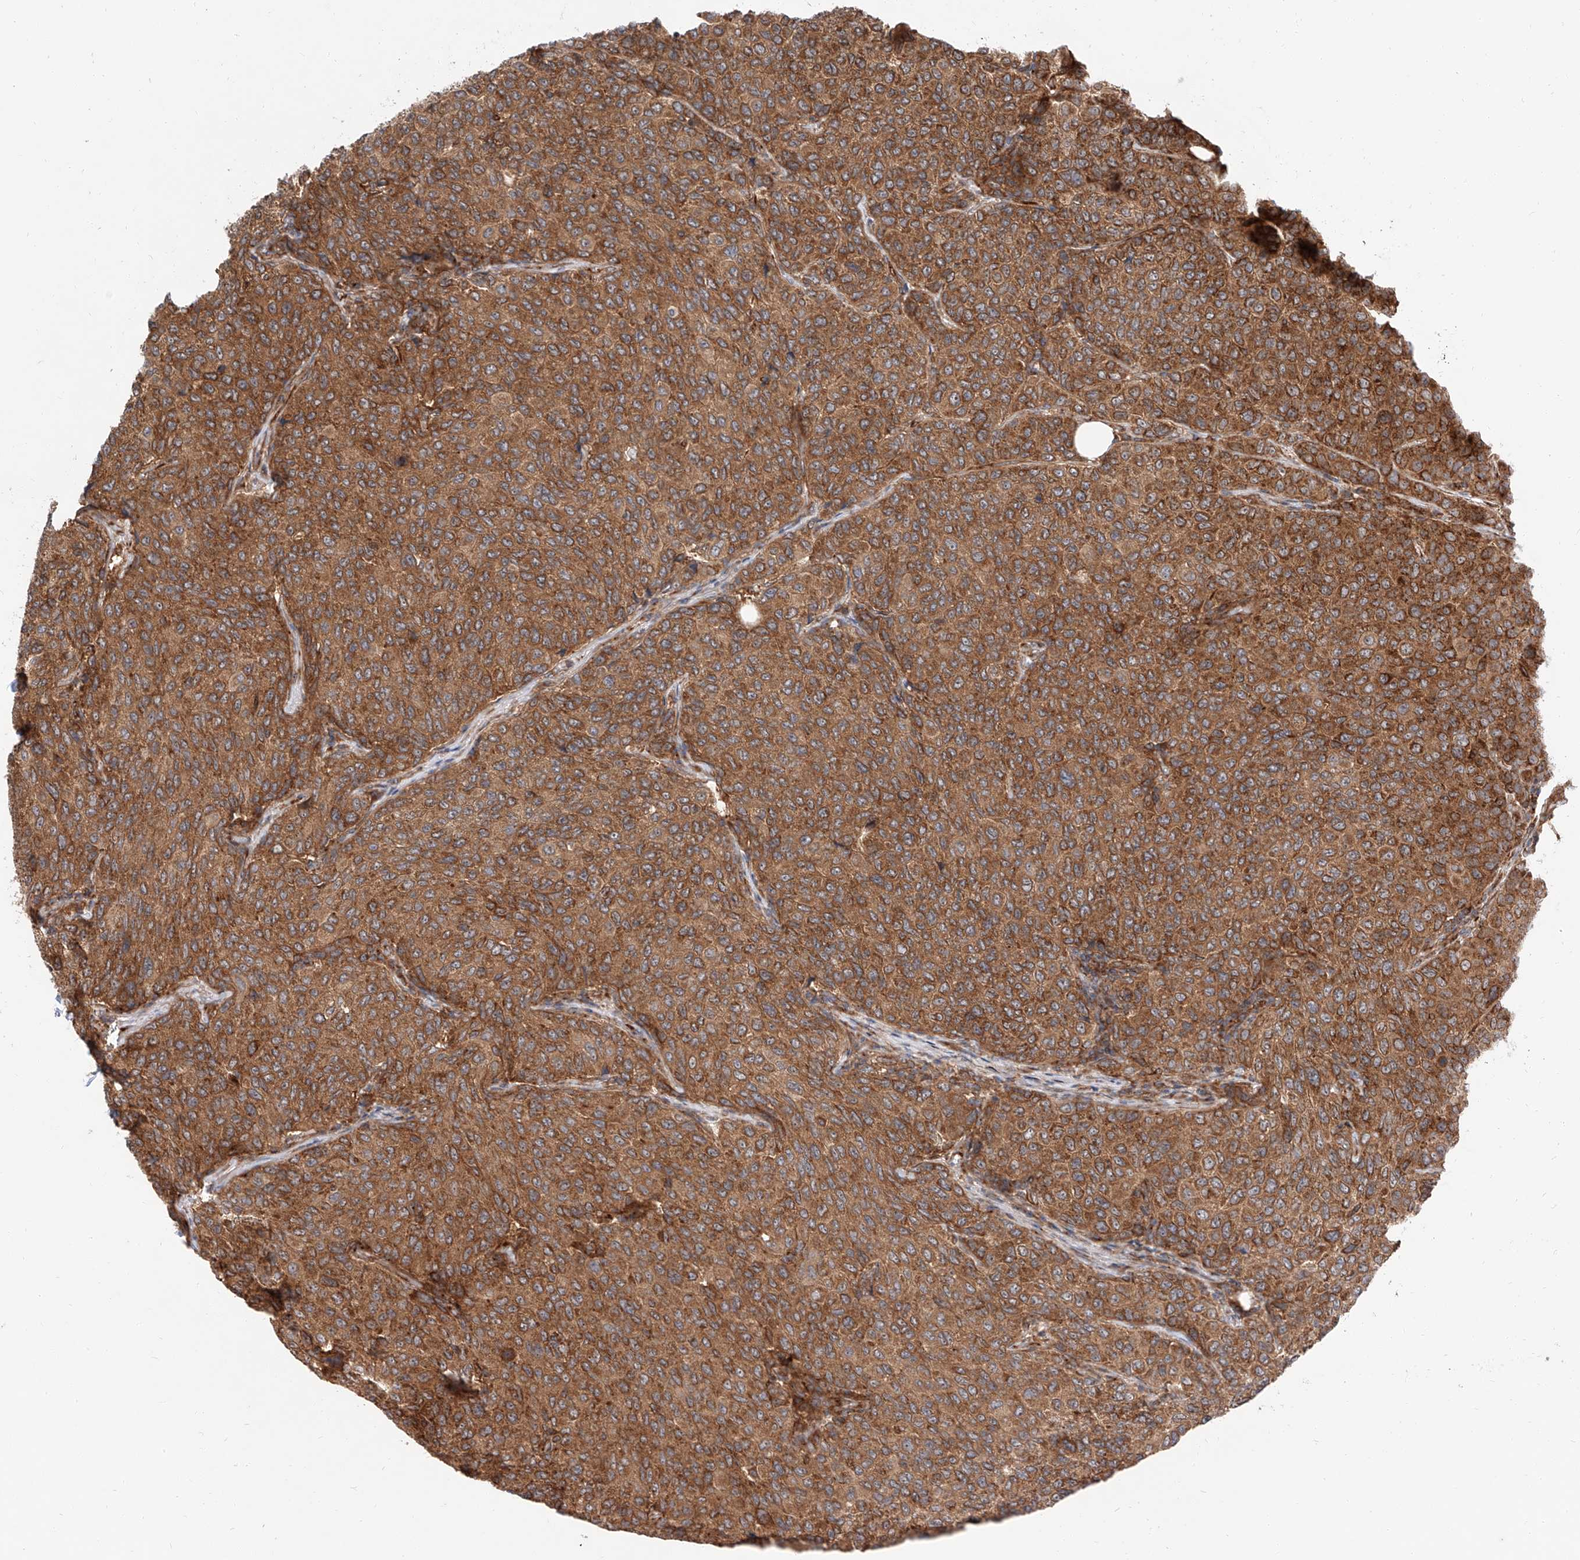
{"staining": {"intensity": "strong", "quantity": ">75%", "location": "cytoplasmic/membranous"}, "tissue": "breast cancer", "cell_type": "Tumor cells", "image_type": "cancer", "snomed": [{"axis": "morphology", "description": "Duct carcinoma"}, {"axis": "topography", "description": "Breast"}], "caption": "Infiltrating ductal carcinoma (breast) stained for a protein exhibits strong cytoplasmic/membranous positivity in tumor cells.", "gene": "ISCA2", "patient": {"sex": "female", "age": 55}}